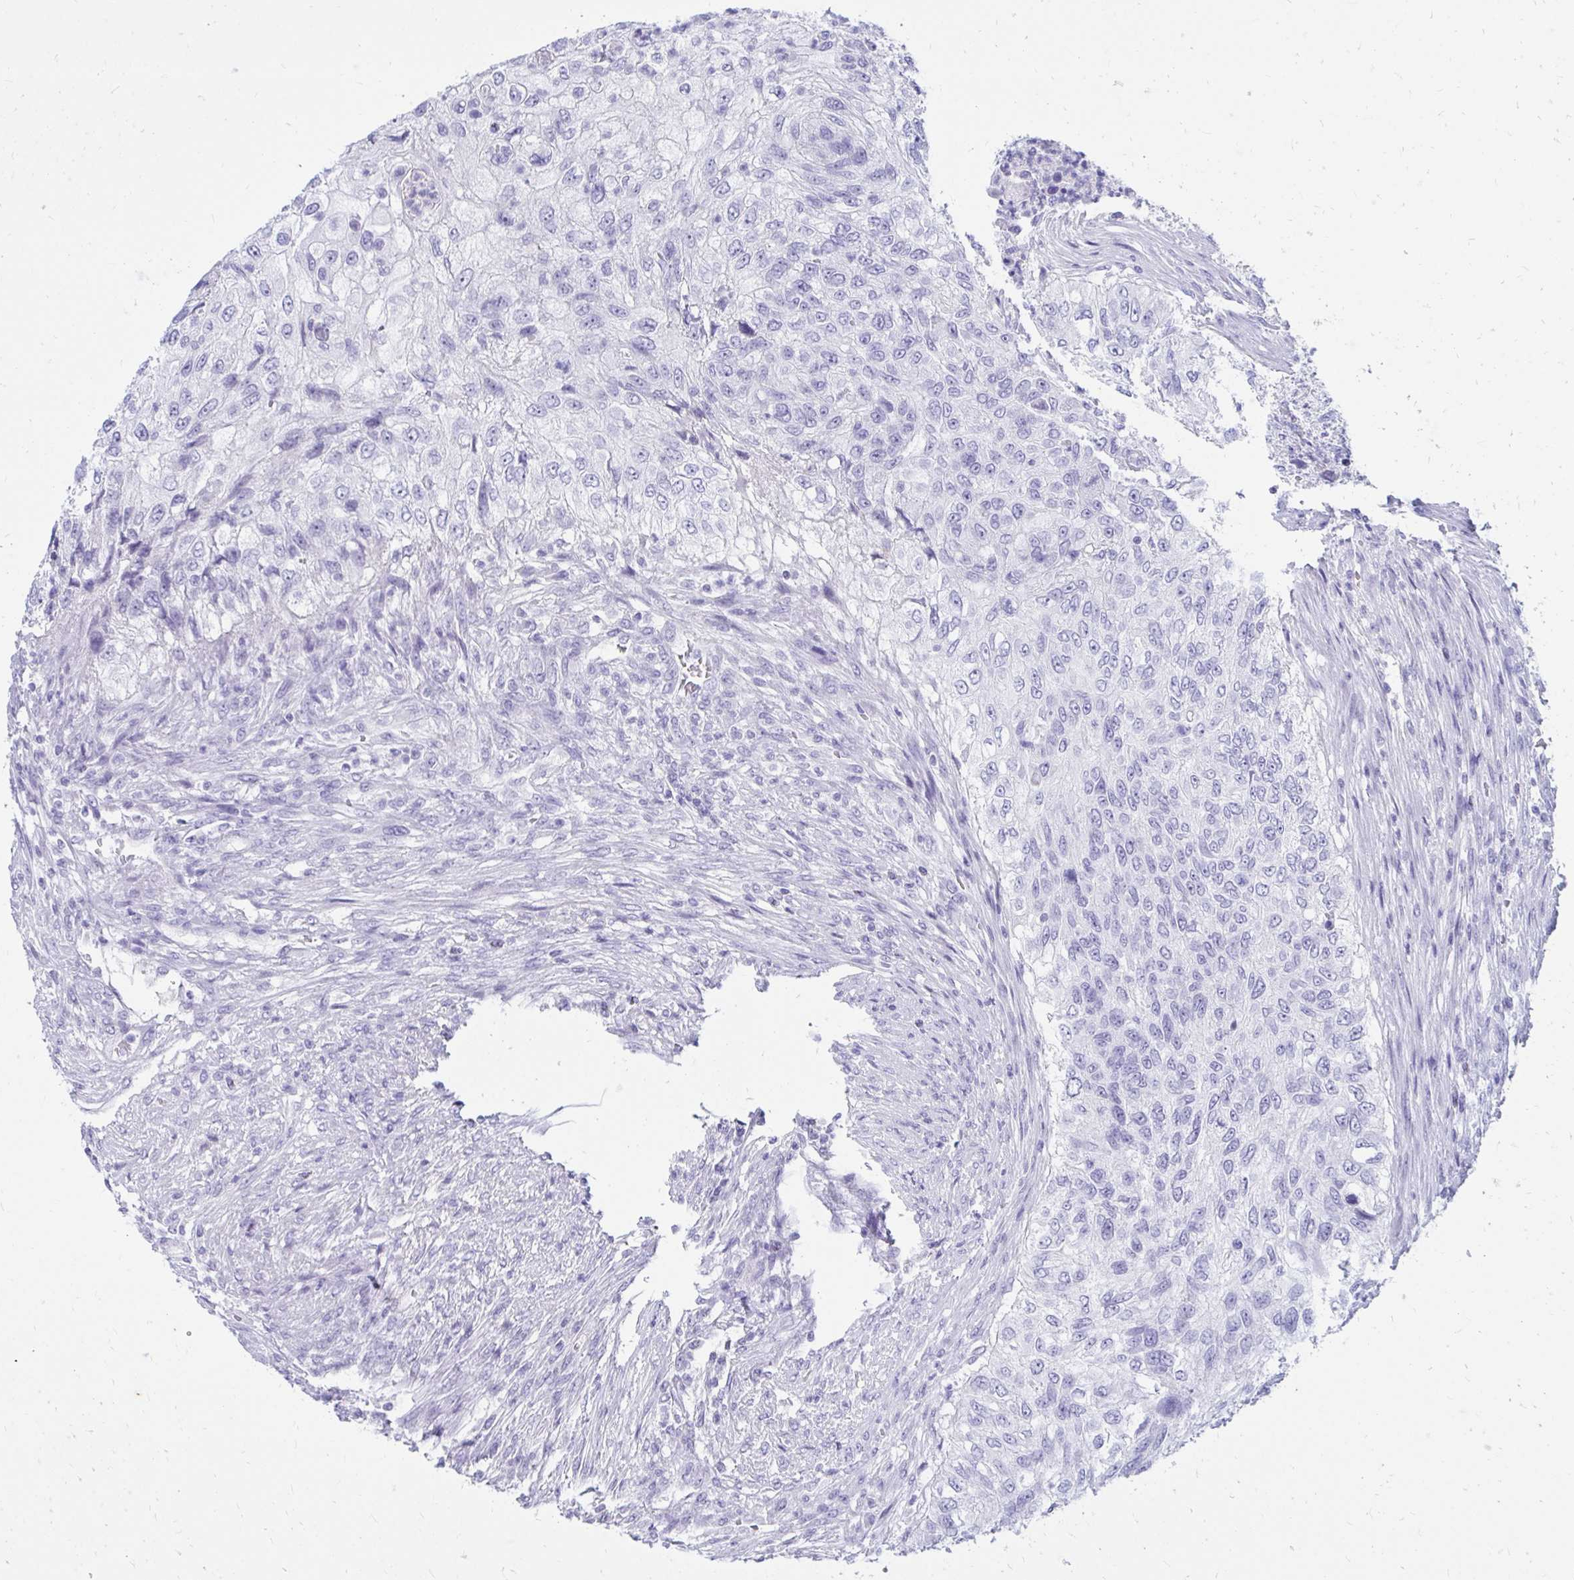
{"staining": {"intensity": "negative", "quantity": "none", "location": "none"}, "tissue": "urothelial cancer", "cell_type": "Tumor cells", "image_type": "cancer", "snomed": [{"axis": "morphology", "description": "Urothelial carcinoma, High grade"}, {"axis": "topography", "description": "Urinary bladder"}], "caption": "Human urothelial cancer stained for a protein using IHC reveals no staining in tumor cells.", "gene": "NANOGNB", "patient": {"sex": "female", "age": 60}}